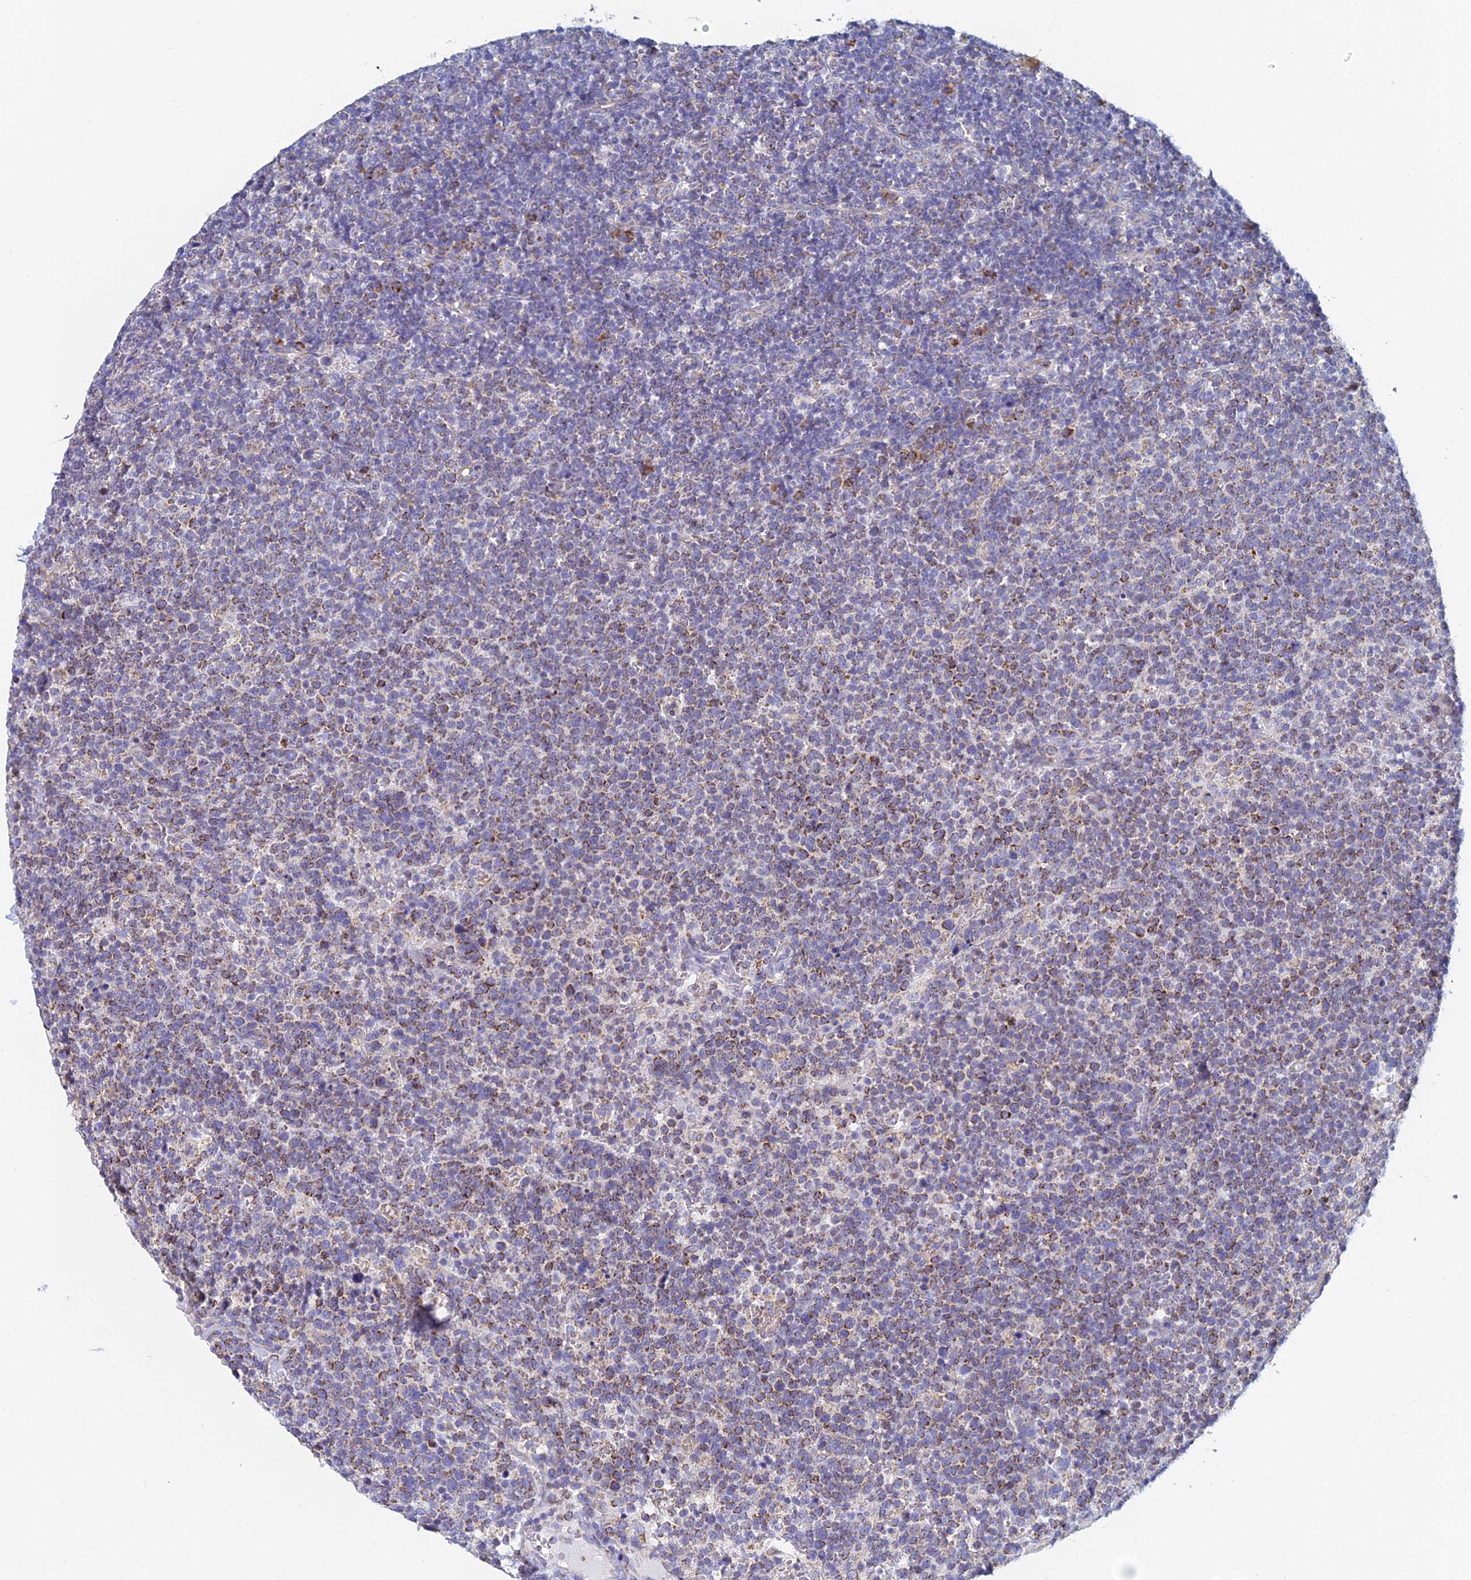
{"staining": {"intensity": "moderate", "quantity": "25%-75%", "location": "cytoplasmic/membranous"}, "tissue": "lymphoma", "cell_type": "Tumor cells", "image_type": "cancer", "snomed": [{"axis": "morphology", "description": "Malignant lymphoma, non-Hodgkin's type, High grade"}, {"axis": "topography", "description": "Lymph node"}], "caption": "Lymphoma stained with a protein marker demonstrates moderate staining in tumor cells.", "gene": "CRACR2B", "patient": {"sex": "male", "age": 61}}